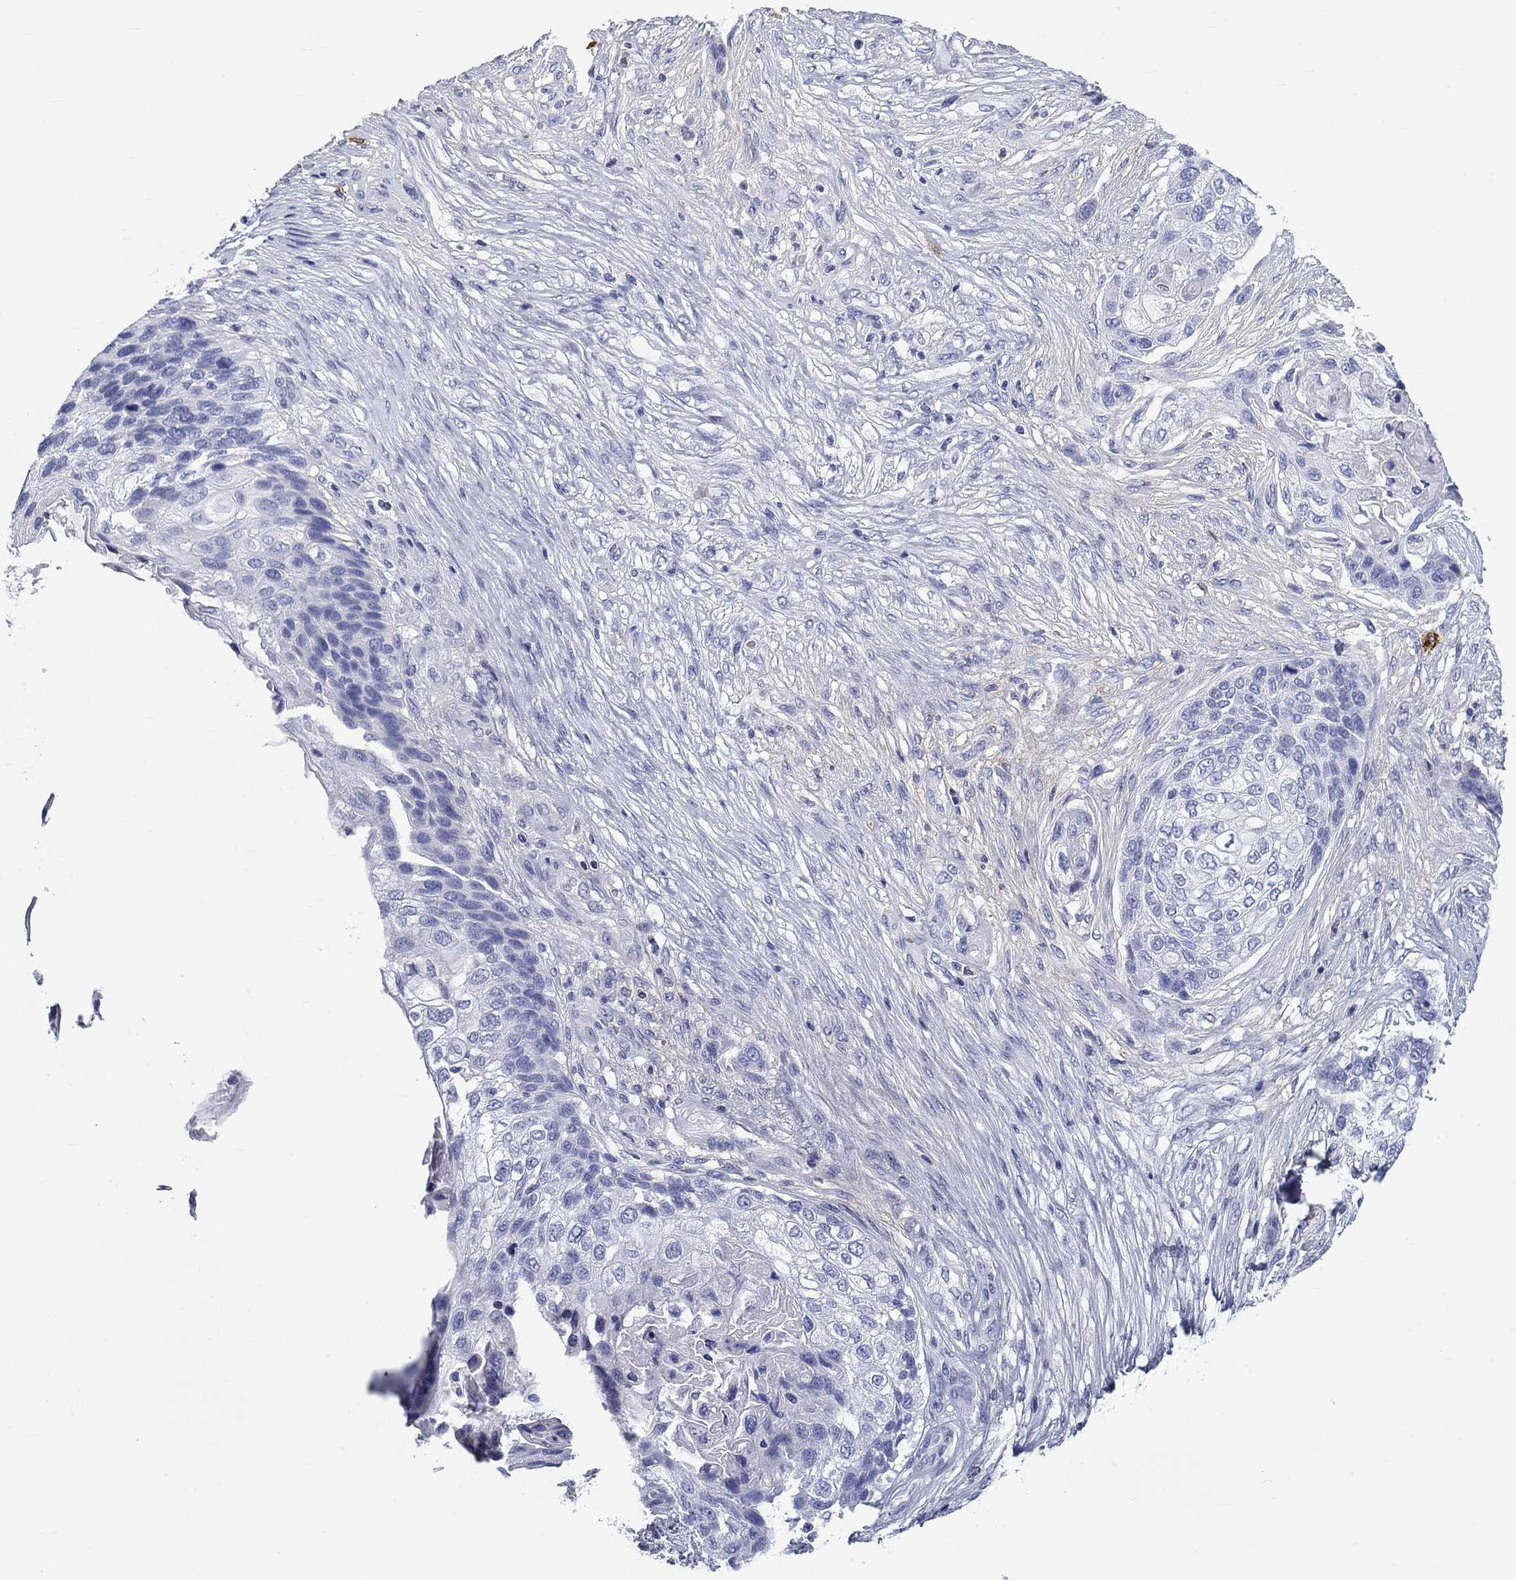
{"staining": {"intensity": "negative", "quantity": "none", "location": "none"}, "tissue": "lung cancer", "cell_type": "Tumor cells", "image_type": "cancer", "snomed": [{"axis": "morphology", "description": "Squamous cell carcinoma, NOS"}, {"axis": "topography", "description": "Lung"}], "caption": "This is an IHC image of lung cancer (squamous cell carcinoma). There is no expression in tumor cells.", "gene": "CD40LG", "patient": {"sex": "male", "age": 69}}